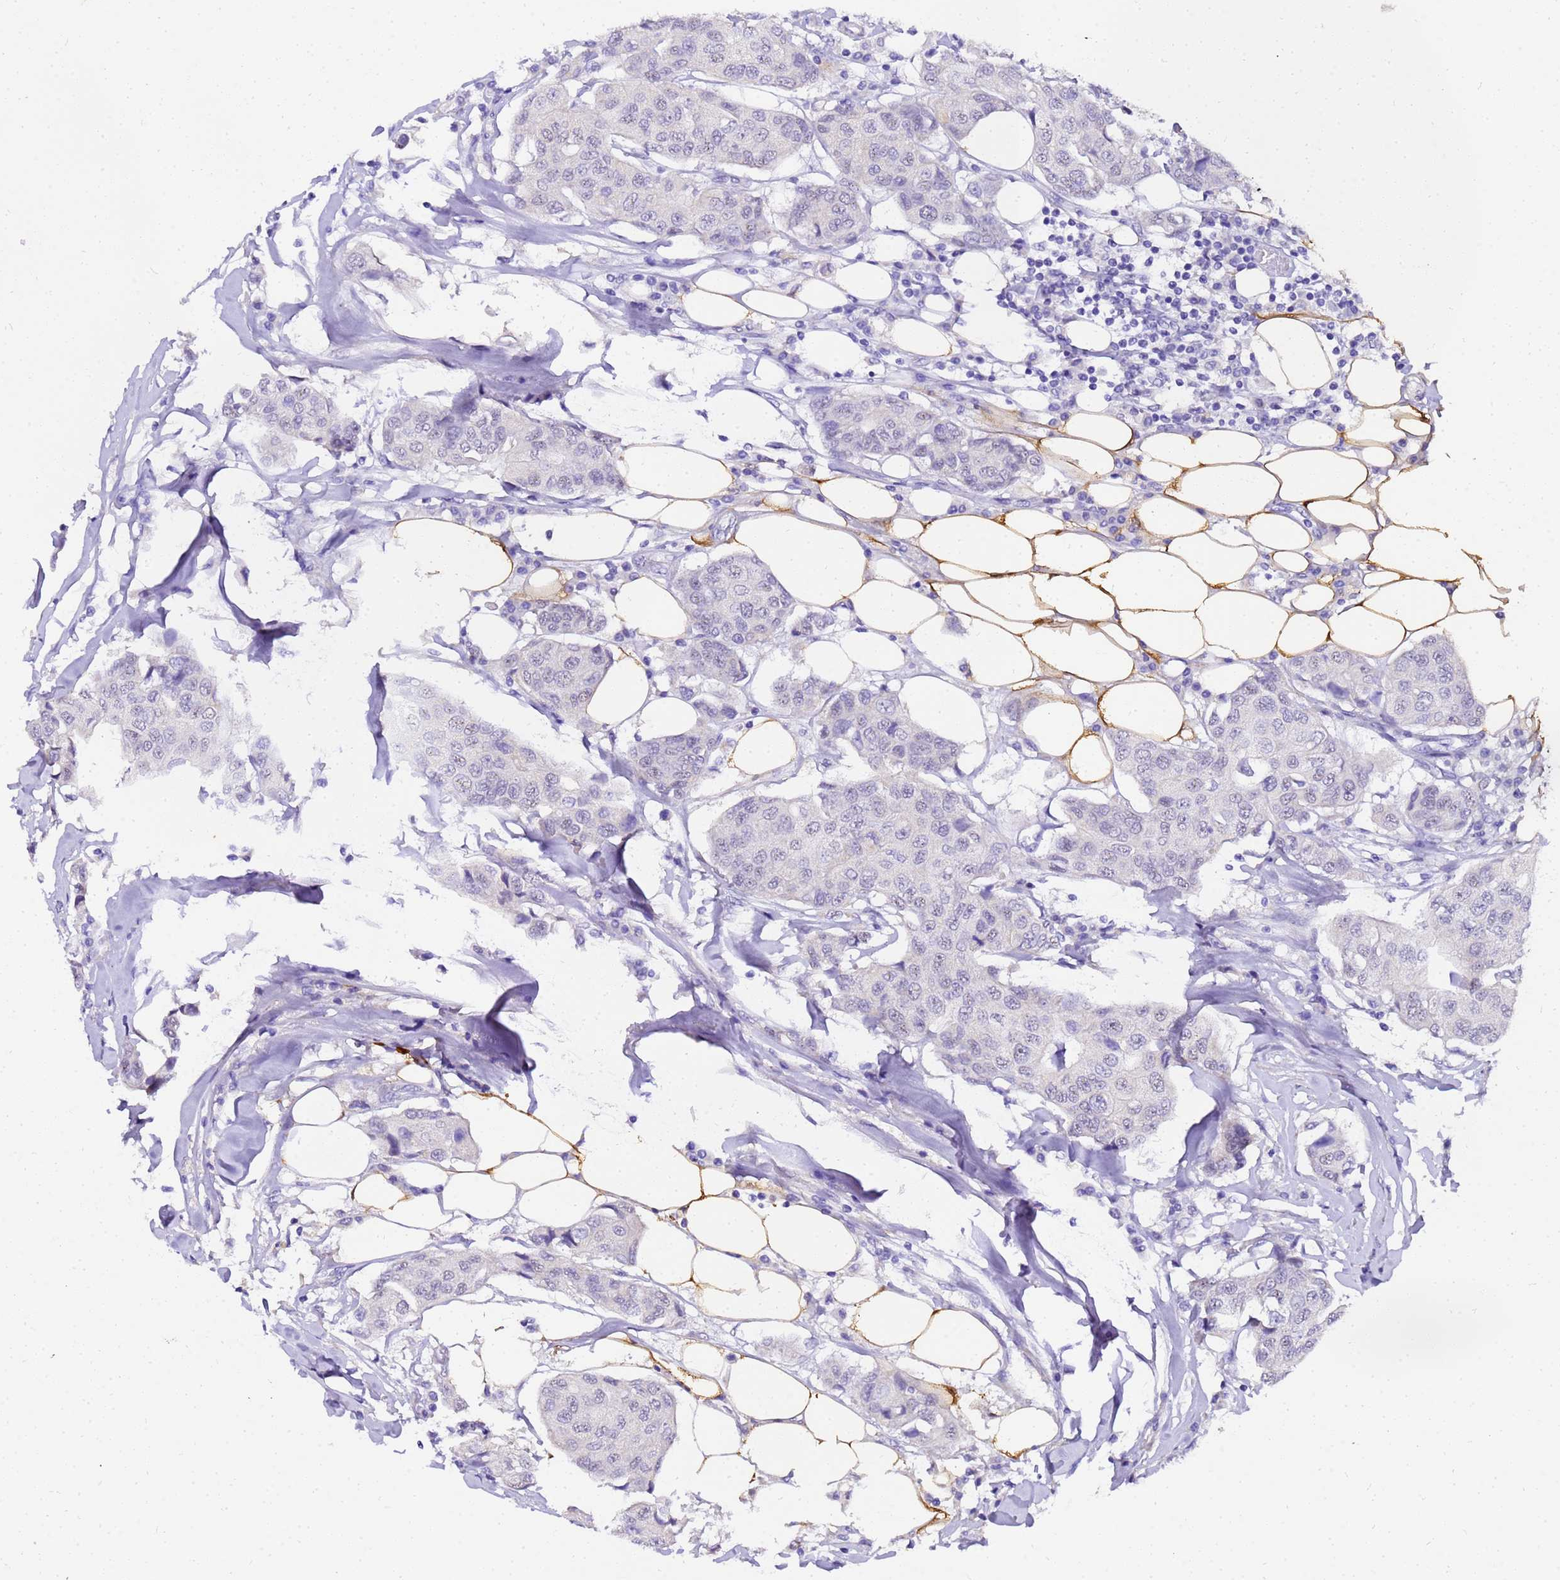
{"staining": {"intensity": "negative", "quantity": "none", "location": "none"}, "tissue": "breast cancer", "cell_type": "Tumor cells", "image_type": "cancer", "snomed": [{"axis": "morphology", "description": "Duct carcinoma"}, {"axis": "topography", "description": "Breast"}], "caption": "The photomicrograph exhibits no staining of tumor cells in breast cancer (infiltrating ductal carcinoma).", "gene": "HSPB6", "patient": {"sex": "female", "age": 80}}